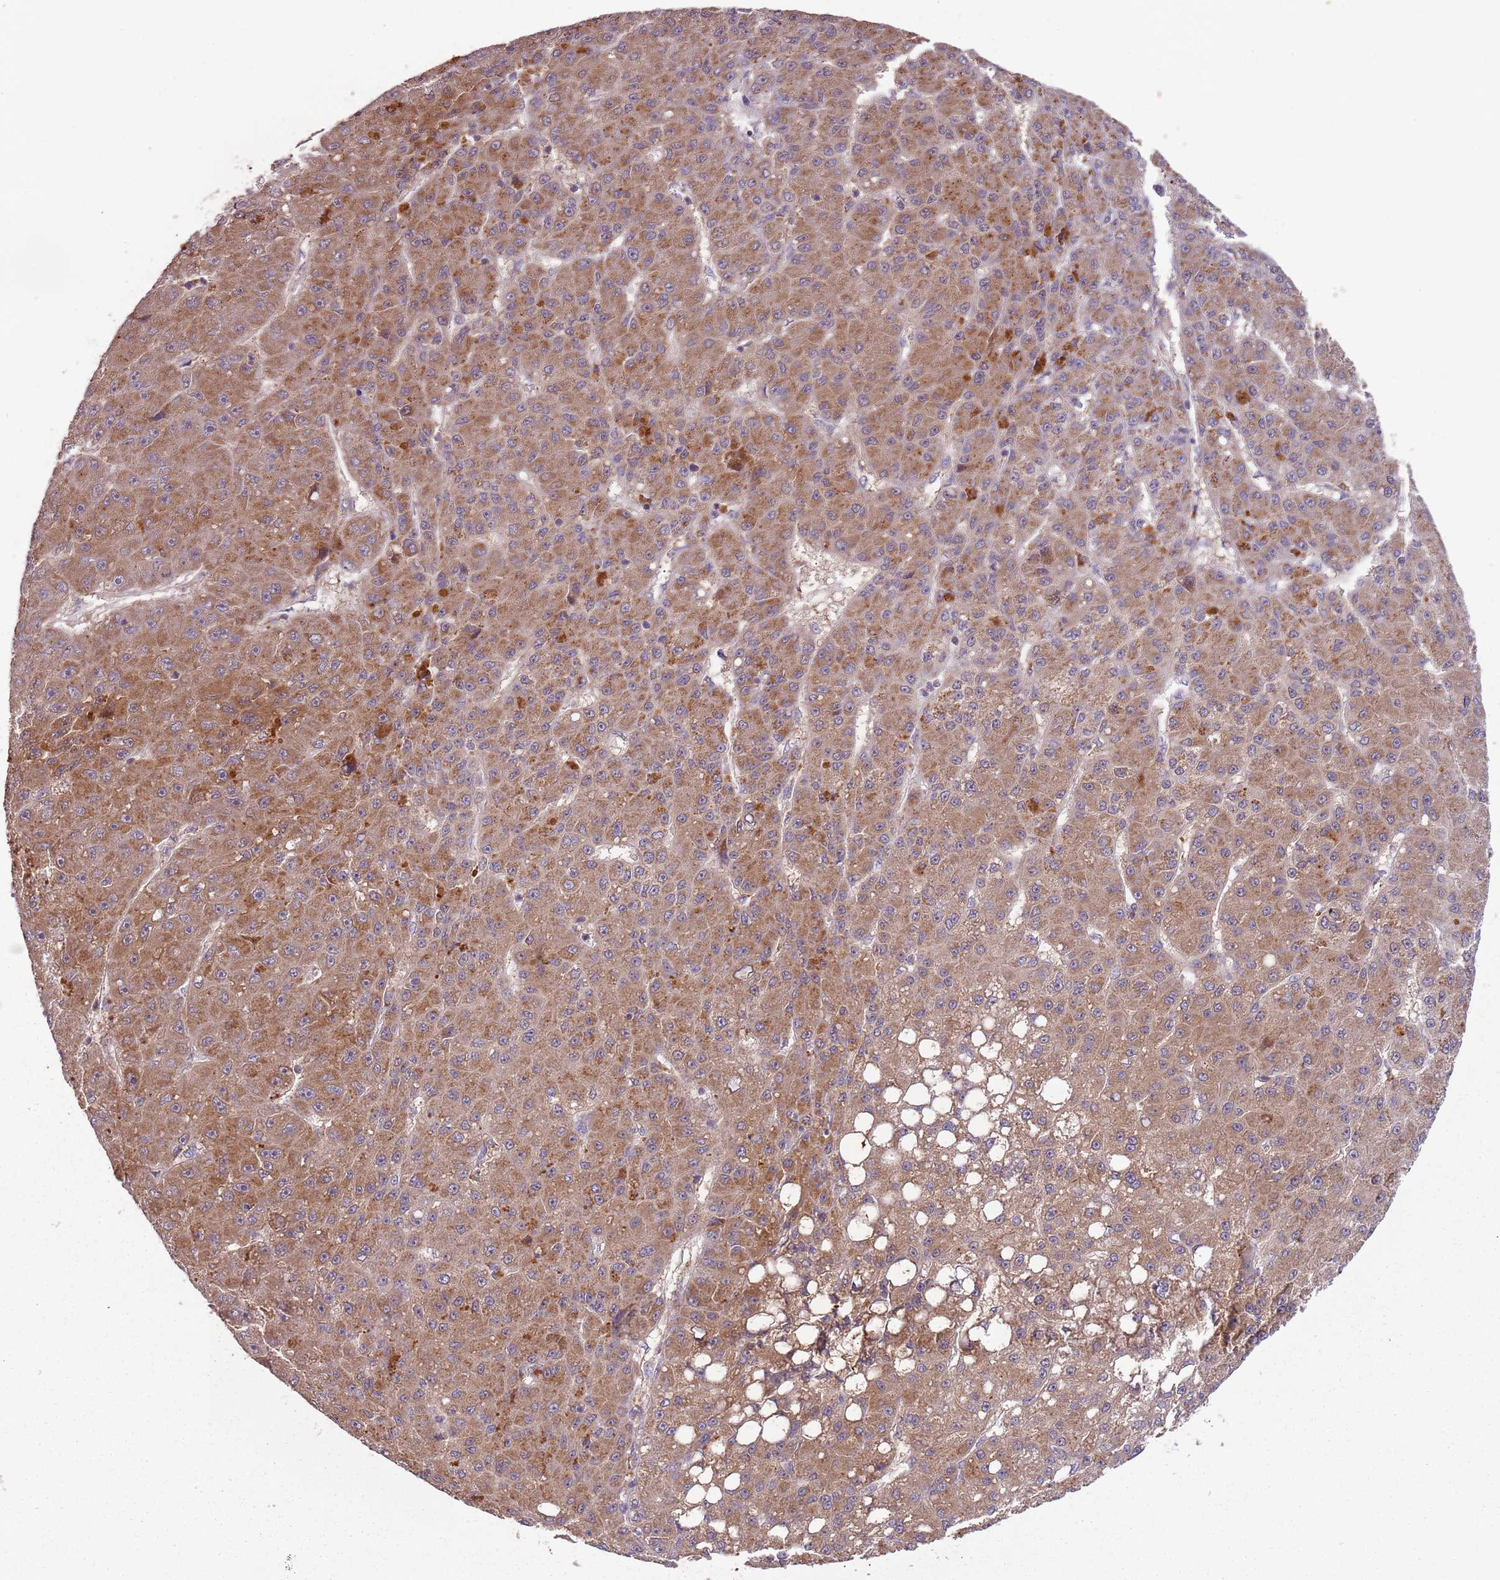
{"staining": {"intensity": "moderate", "quantity": ">75%", "location": "cytoplasmic/membranous"}, "tissue": "liver cancer", "cell_type": "Tumor cells", "image_type": "cancer", "snomed": [{"axis": "morphology", "description": "Carcinoma, Hepatocellular, NOS"}, {"axis": "topography", "description": "Liver"}], "caption": "Human hepatocellular carcinoma (liver) stained for a protein (brown) demonstrates moderate cytoplasmic/membranous positive positivity in approximately >75% of tumor cells.", "gene": "FECH", "patient": {"sex": "male", "age": 67}}